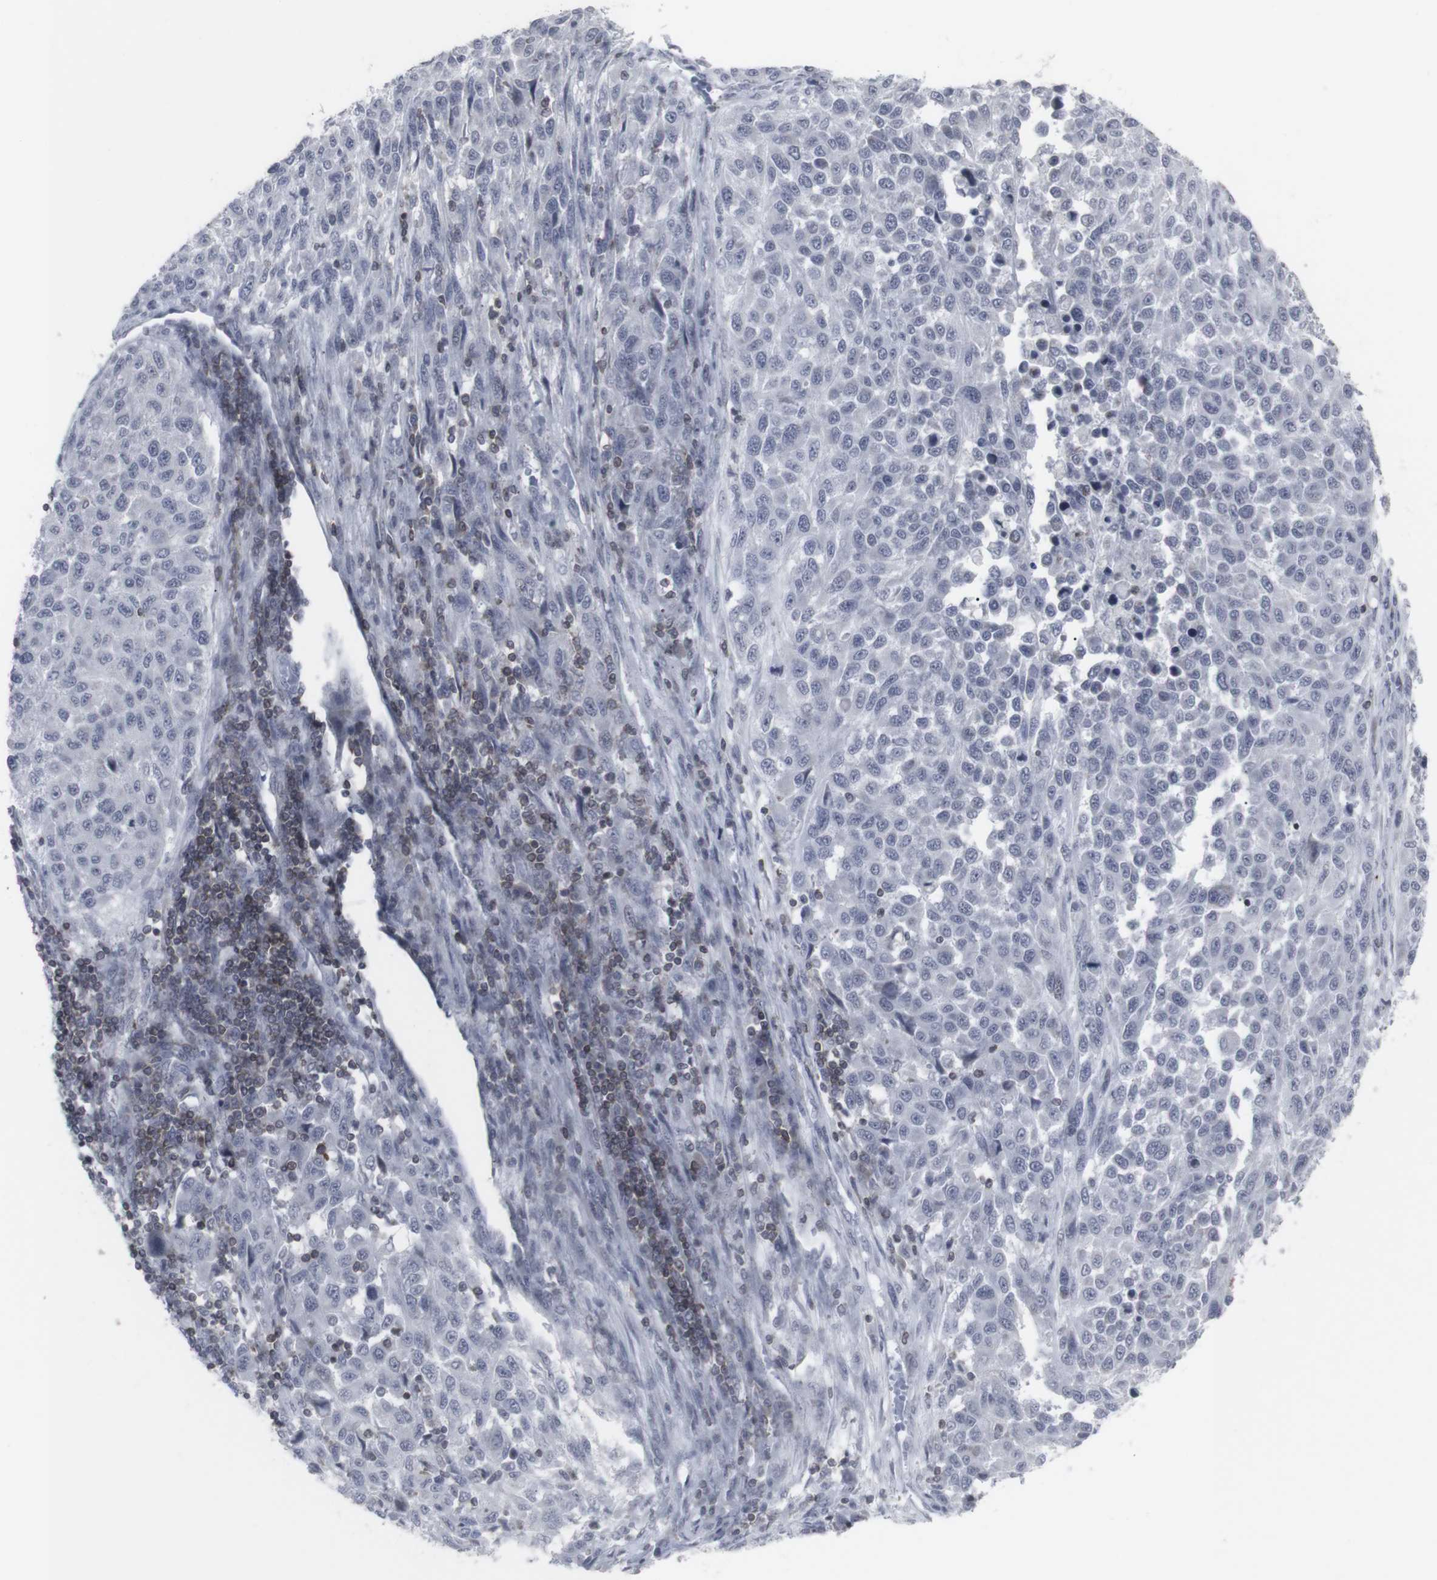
{"staining": {"intensity": "negative", "quantity": "none", "location": "none"}, "tissue": "melanoma", "cell_type": "Tumor cells", "image_type": "cancer", "snomed": [{"axis": "morphology", "description": "Malignant melanoma, Metastatic site"}, {"axis": "topography", "description": "Lymph node"}], "caption": "A high-resolution photomicrograph shows immunohistochemistry (IHC) staining of malignant melanoma (metastatic site), which exhibits no significant positivity in tumor cells. (Brightfield microscopy of DAB (3,3'-diaminobenzidine) IHC at high magnification).", "gene": "APOBEC2", "patient": {"sex": "male", "age": 61}}